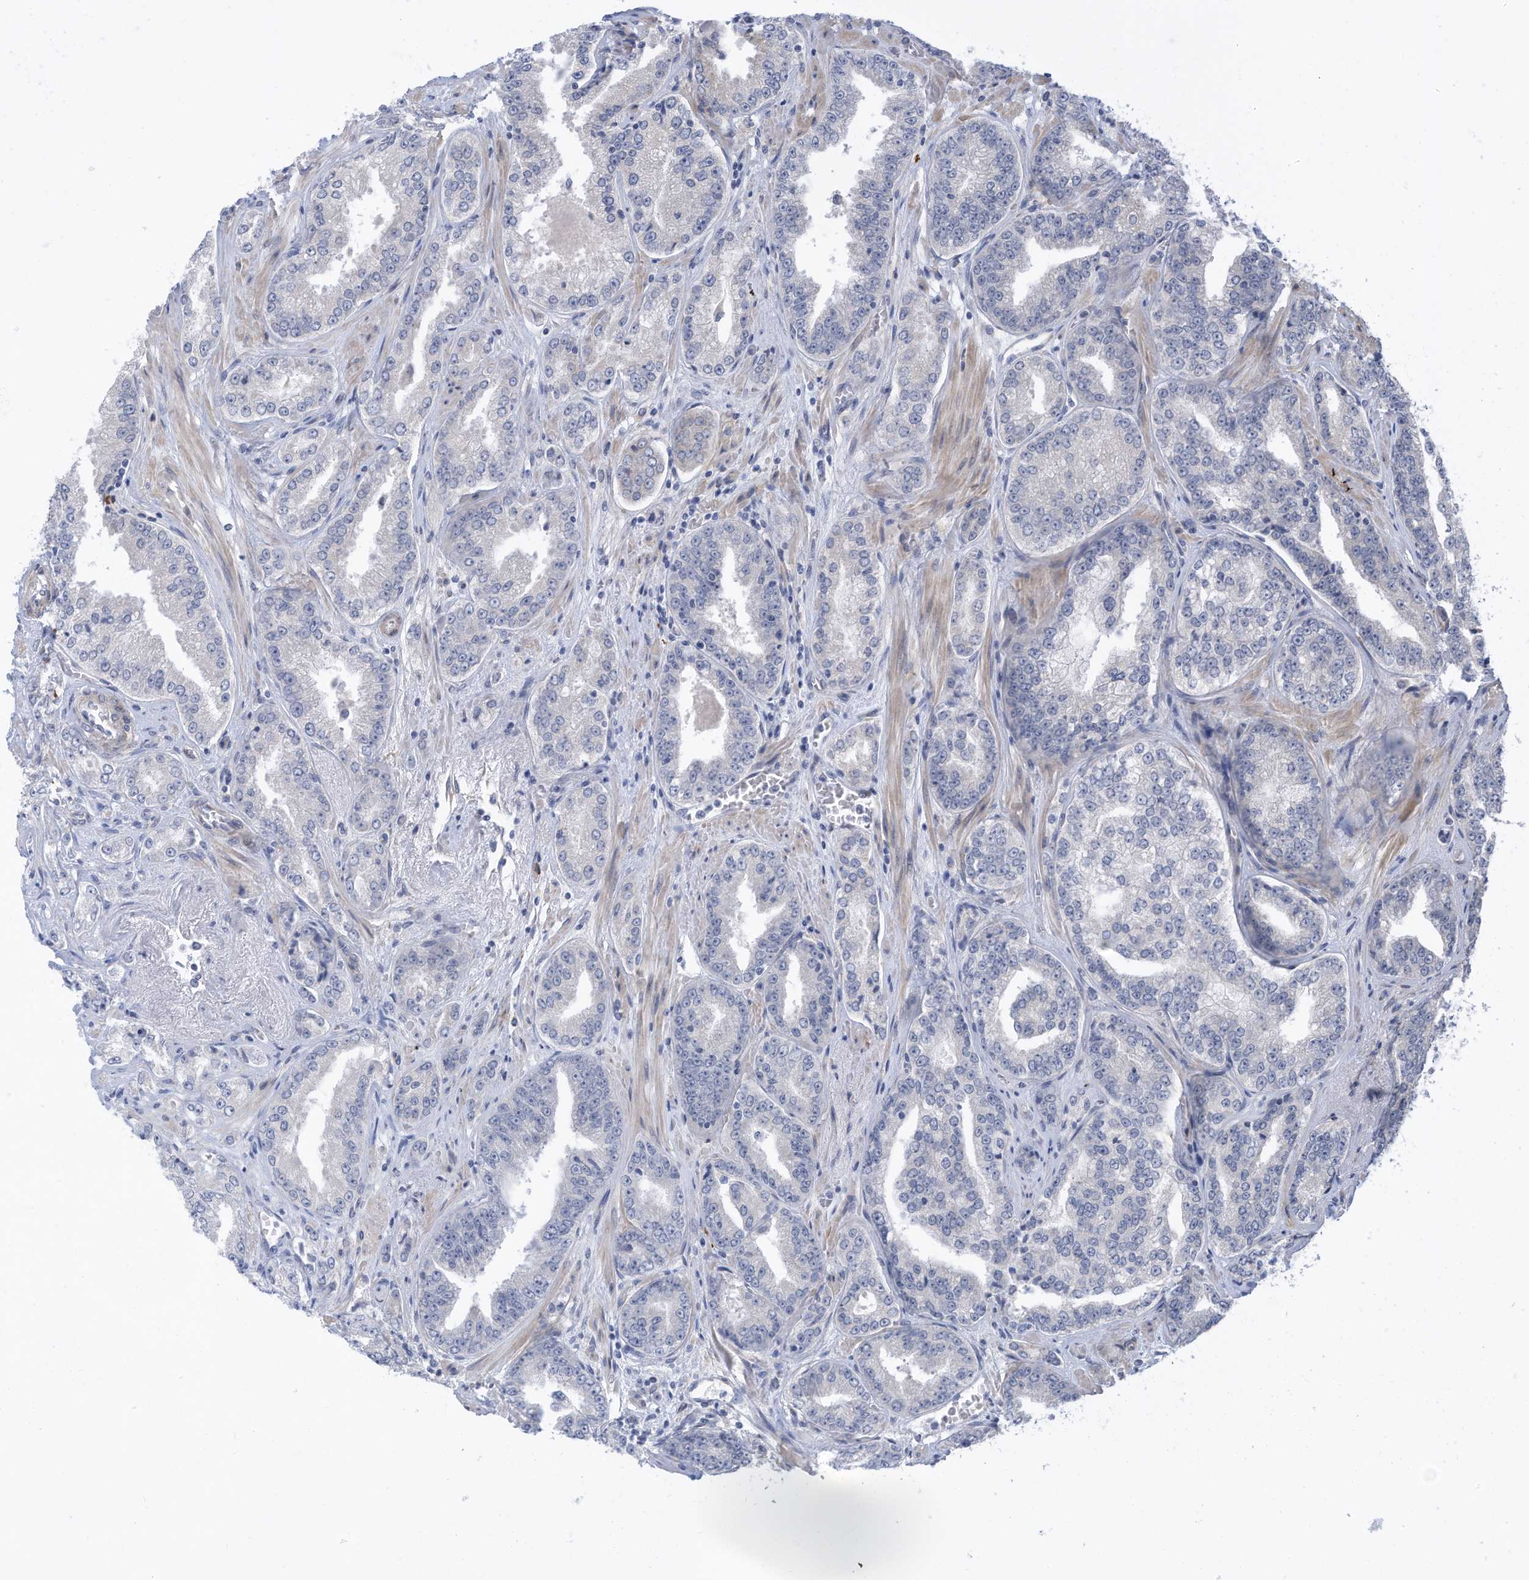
{"staining": {"intensity": "negative", "quantity": "none", "location": "none"}, "tissue": "prostate cancer", "cell_type": "Tumor cells", "image_type": "cancer", "snomed": [{"axis": "morphology", "description": "Adenocarcinoma, High grade"}, {"axis": "topography", "description": "Prostate"}], "caption": "This is an immunohistochemistry image of human prostate cancer (high-grade adenocarcinoma). There is no positivity in tumor cells.", "gene": "ZNF292", "patient": {"sex": "male", "age": 71}}